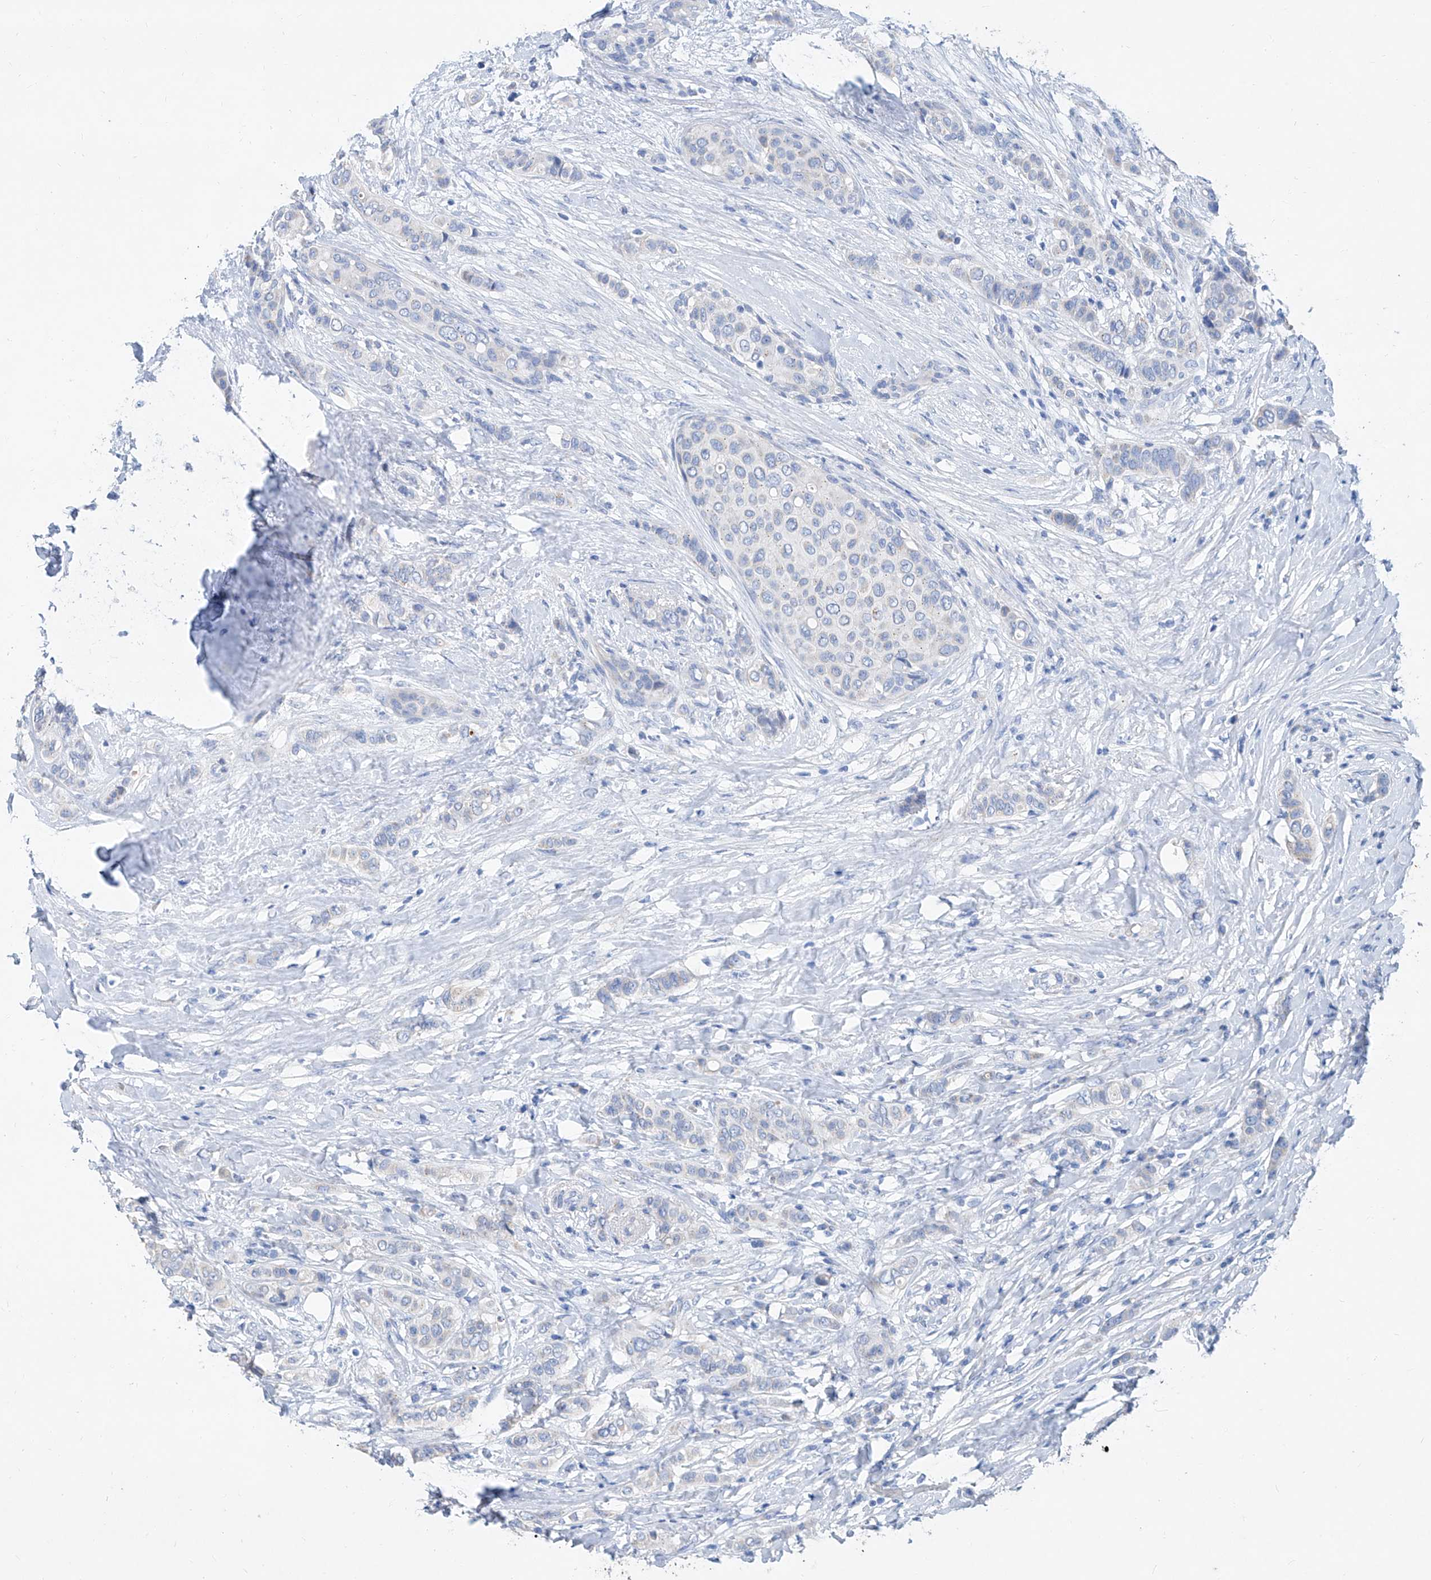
{"staining": {"intensity": "negative", "quantity": "none", "location": "none"}, "tissue": "breast cancer", "cell_type": "Tumor cells", "image_type": "cancer", "snomed": [{"axis": "morphology", "description": "Lobular carcinoma"}, {"axis": "topography", "description": "Breast"}], "caption": "Breast cancer was stained to show a protein in brown. There is no significant expression in tumor cells.", "gene": "SLC25A29", "patient": {"sex": "female", "age": 51}}